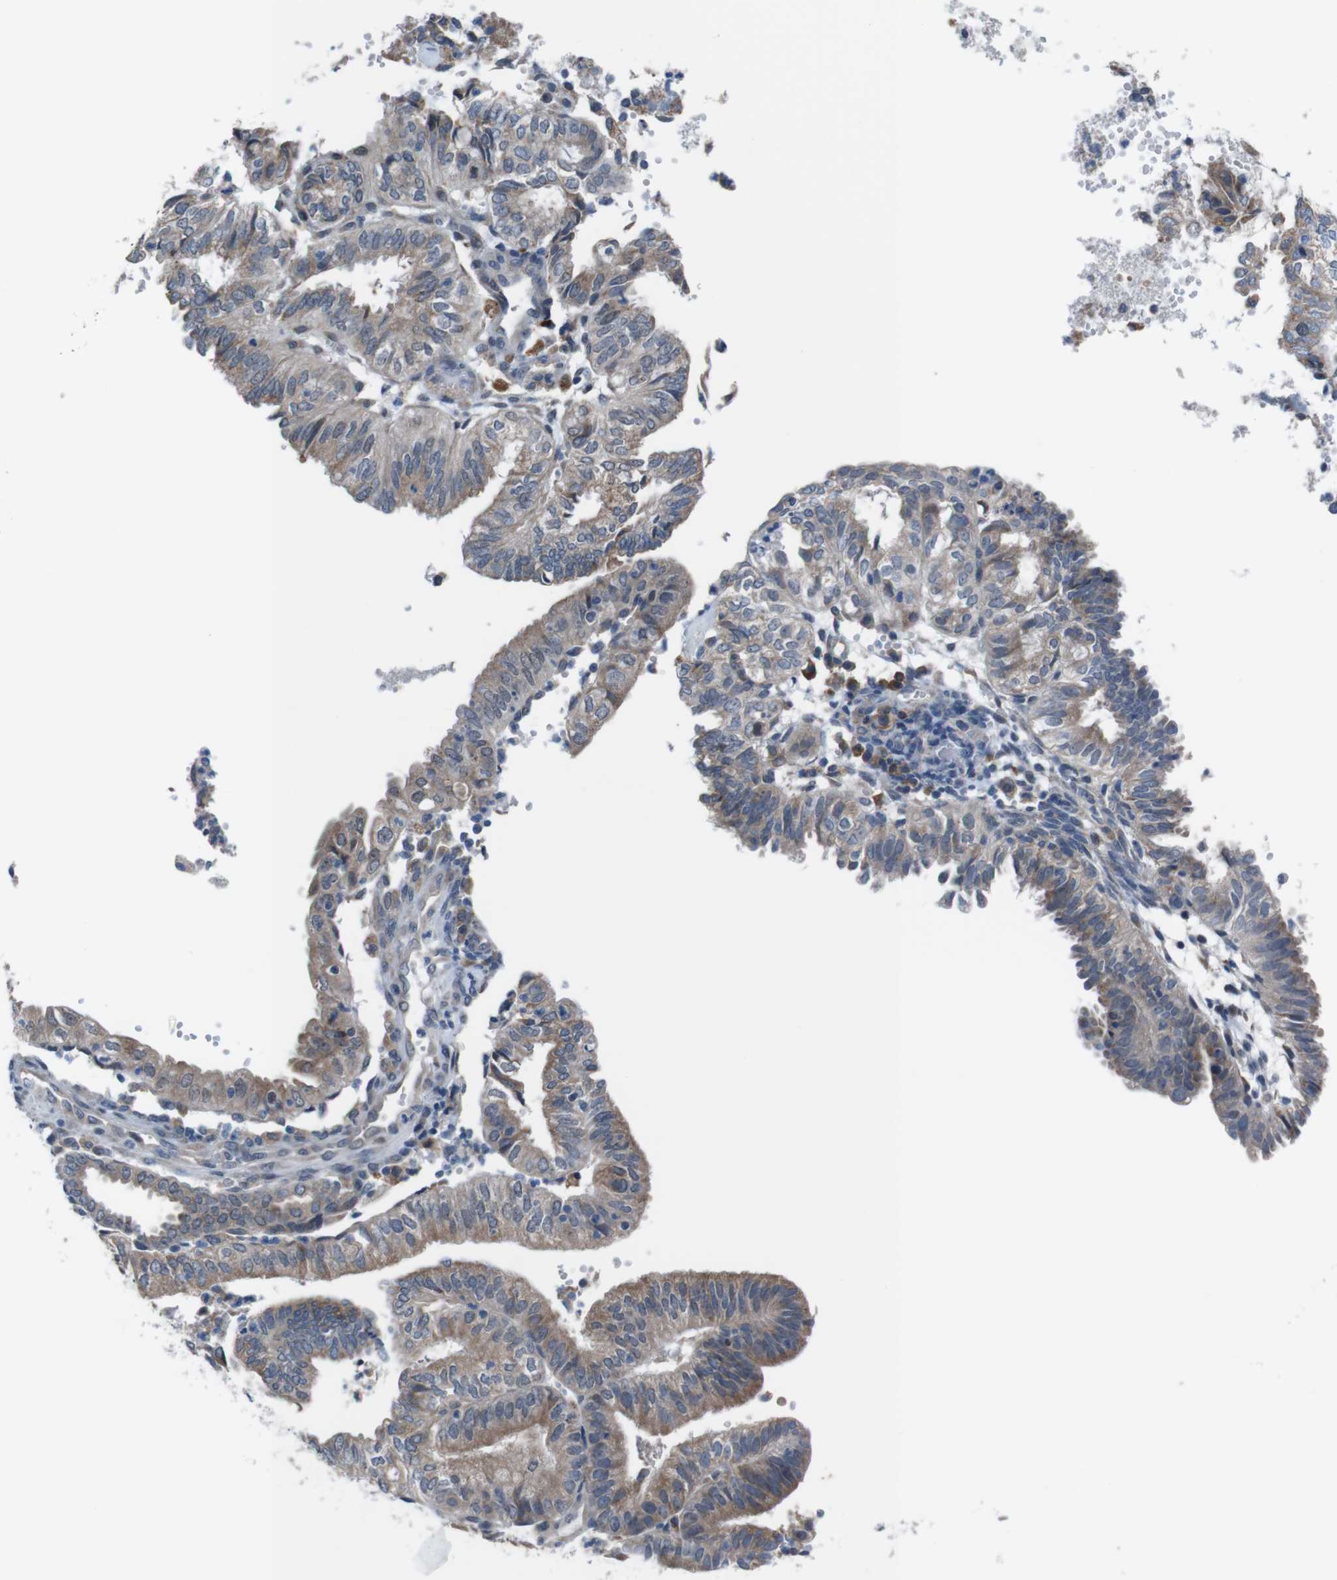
{"staining": {"intensity": "moderate", "quantity": "25%-75%", "location": "cytoplasmic/membranous"}, "tissue": "endometrial cancer", "cell_type": "Tumor cells", "image_type": "cancer", "snomed": [{"axis": "morphology", "description": "Adenocarcinoma, NOS"}, {"axis": "topography", "description": "Uterus"}], "caption": "Tumor cells exhibit medium levels of moderate cytoplasmic/membranous positivity in approximately 25%-75% of cells in human endometrial cancer (adenocarcinoma). The protein is stained brown, and the nuclei are stained in blue (DAB IHC with brightfield microscopy, high magnification).", "gene": "CDH22", "patient": {"sex": "female", "age": 60}}